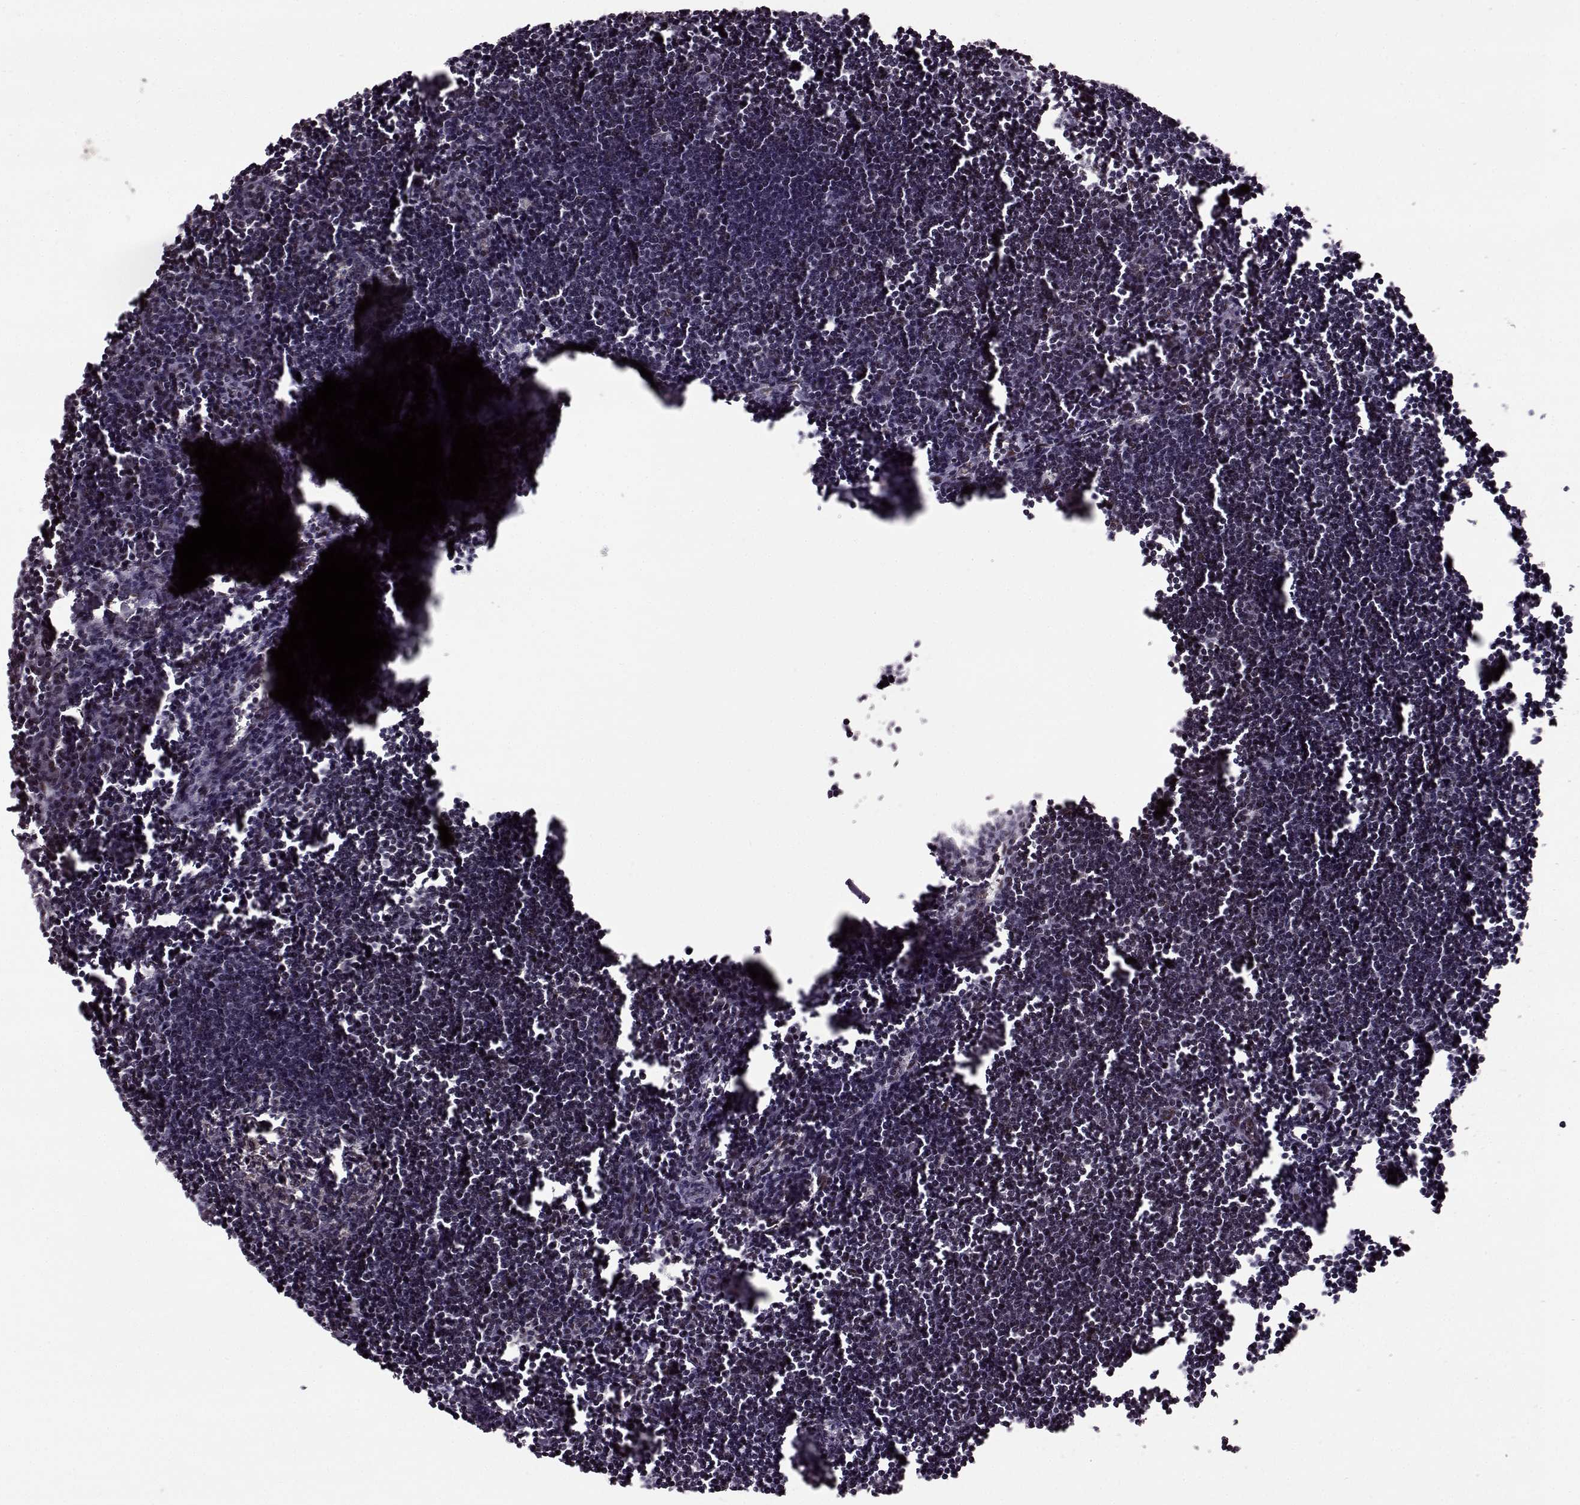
{"staining": {"intensity": "weak", "quantity": ">75%", "location": "nuclear"}, "tissue": "lymph node", "cell_type": "Germinal center cells", "image_type": "normal", "snomed": [{"axis": "morphology", "description": "Normal tissue, NOS"}, {"axis": "topography", "description": "Lymph node"}], "caption": "Weak nuclear expression for a protein is present in about >75% of germinal center cells of unremarkable lymph node using immunohistochemistry (IHC).", "gene": "FTO", "patient": {"sex": "male", "age": 55}}